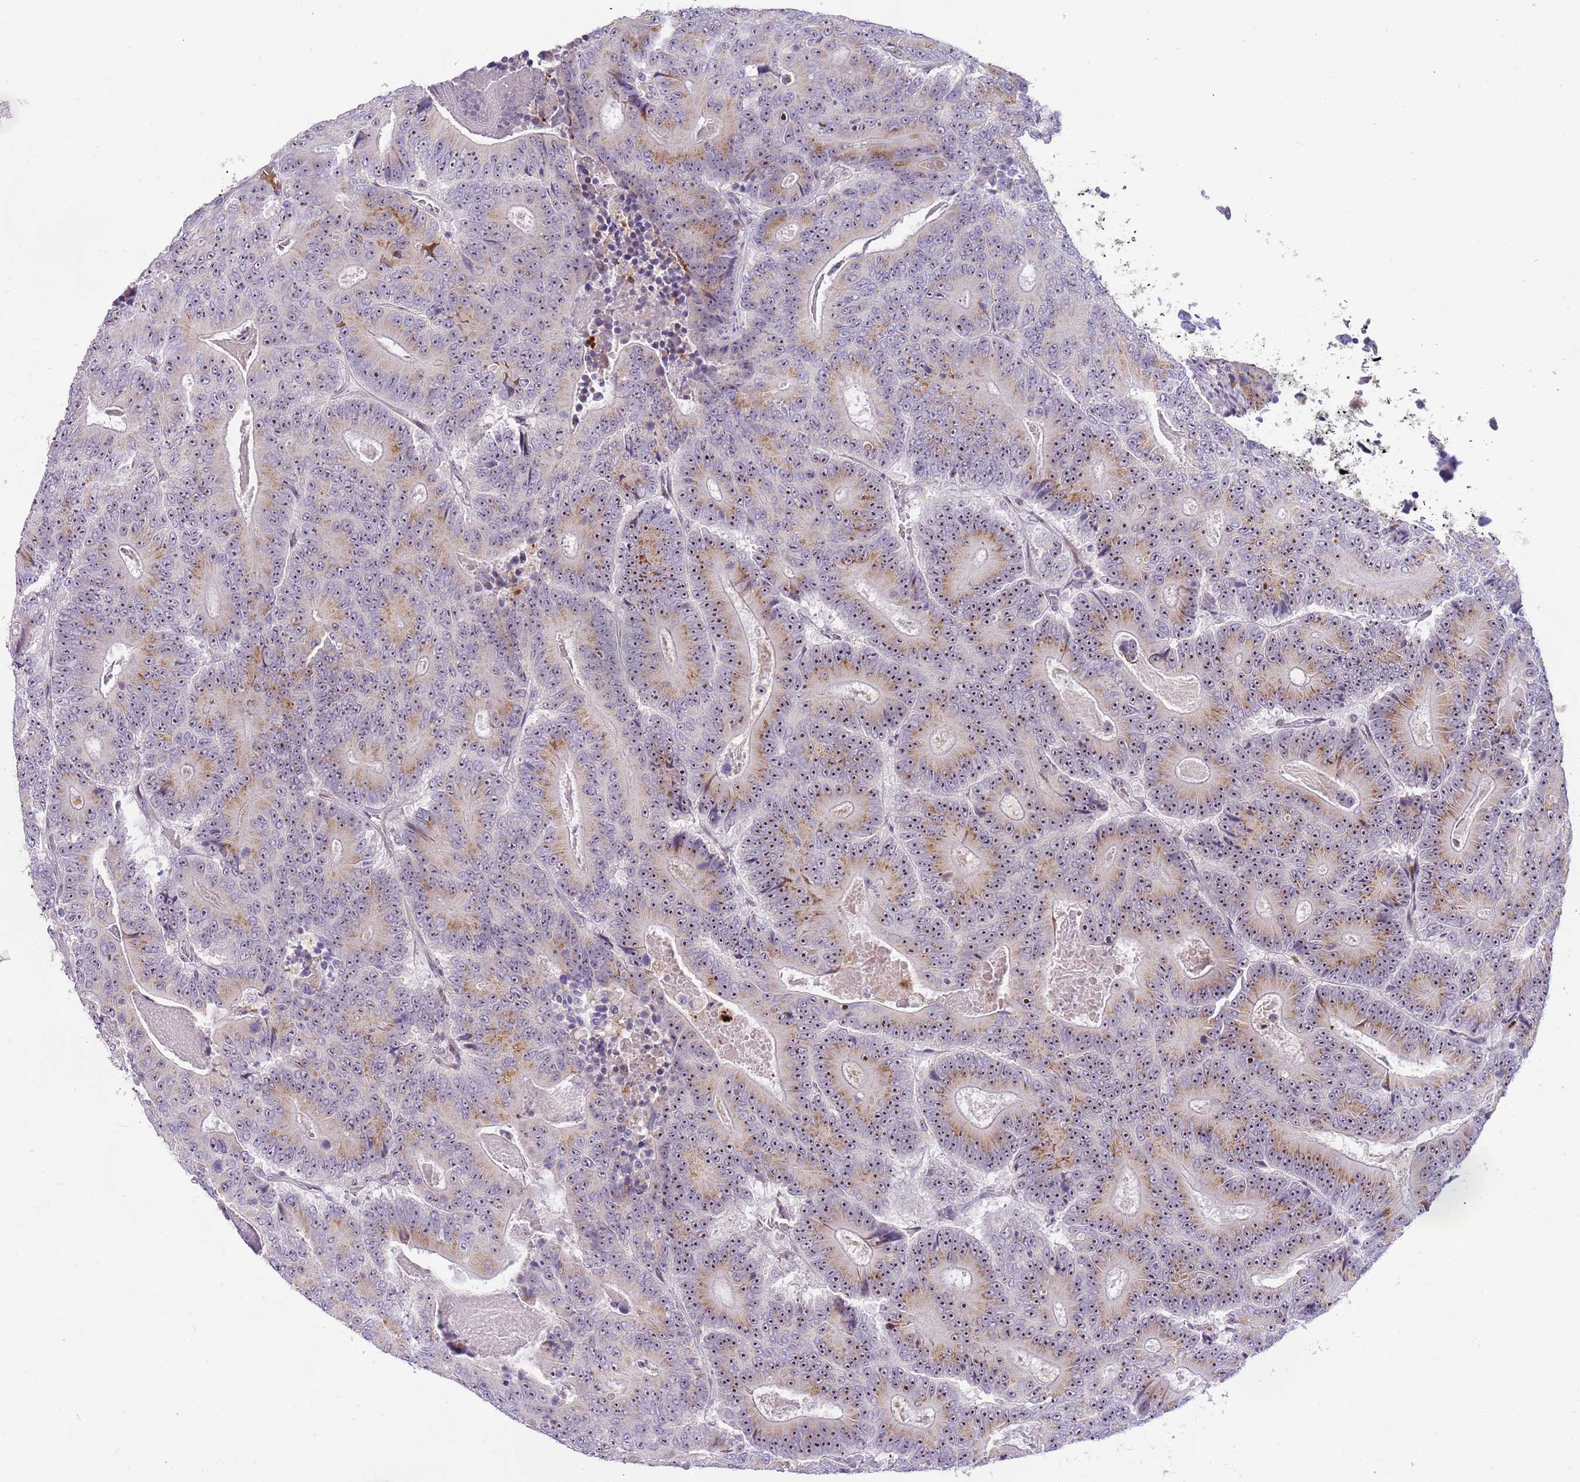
{"staining": {"intensity": "moderate", "quantity": ">75%", "location": "cytoplasmic/membranous,nuclear"}, "tissue": "colorectal cancer", "cell_type": "Tumor cells", "image_type": "cancer", "snomed": [{"axis": "morphology", "description": "Adenocarcinoma, NOS"}, {"axis": "topography", "description": "Colon"}], "caption": "Immunohistochemical staining of adenocarcinoma (colorectal) demonstrates medium levels of moderate cytoplasmic/membranous and nuclear protein positivity in about >75% of tumor cells. (DAB (3,3'-diaminobenzidine) IHC with brightfield microscopy, high magnification).", "gene": "DNAJA3", "patient": {"sex": "male", "age": 83}}